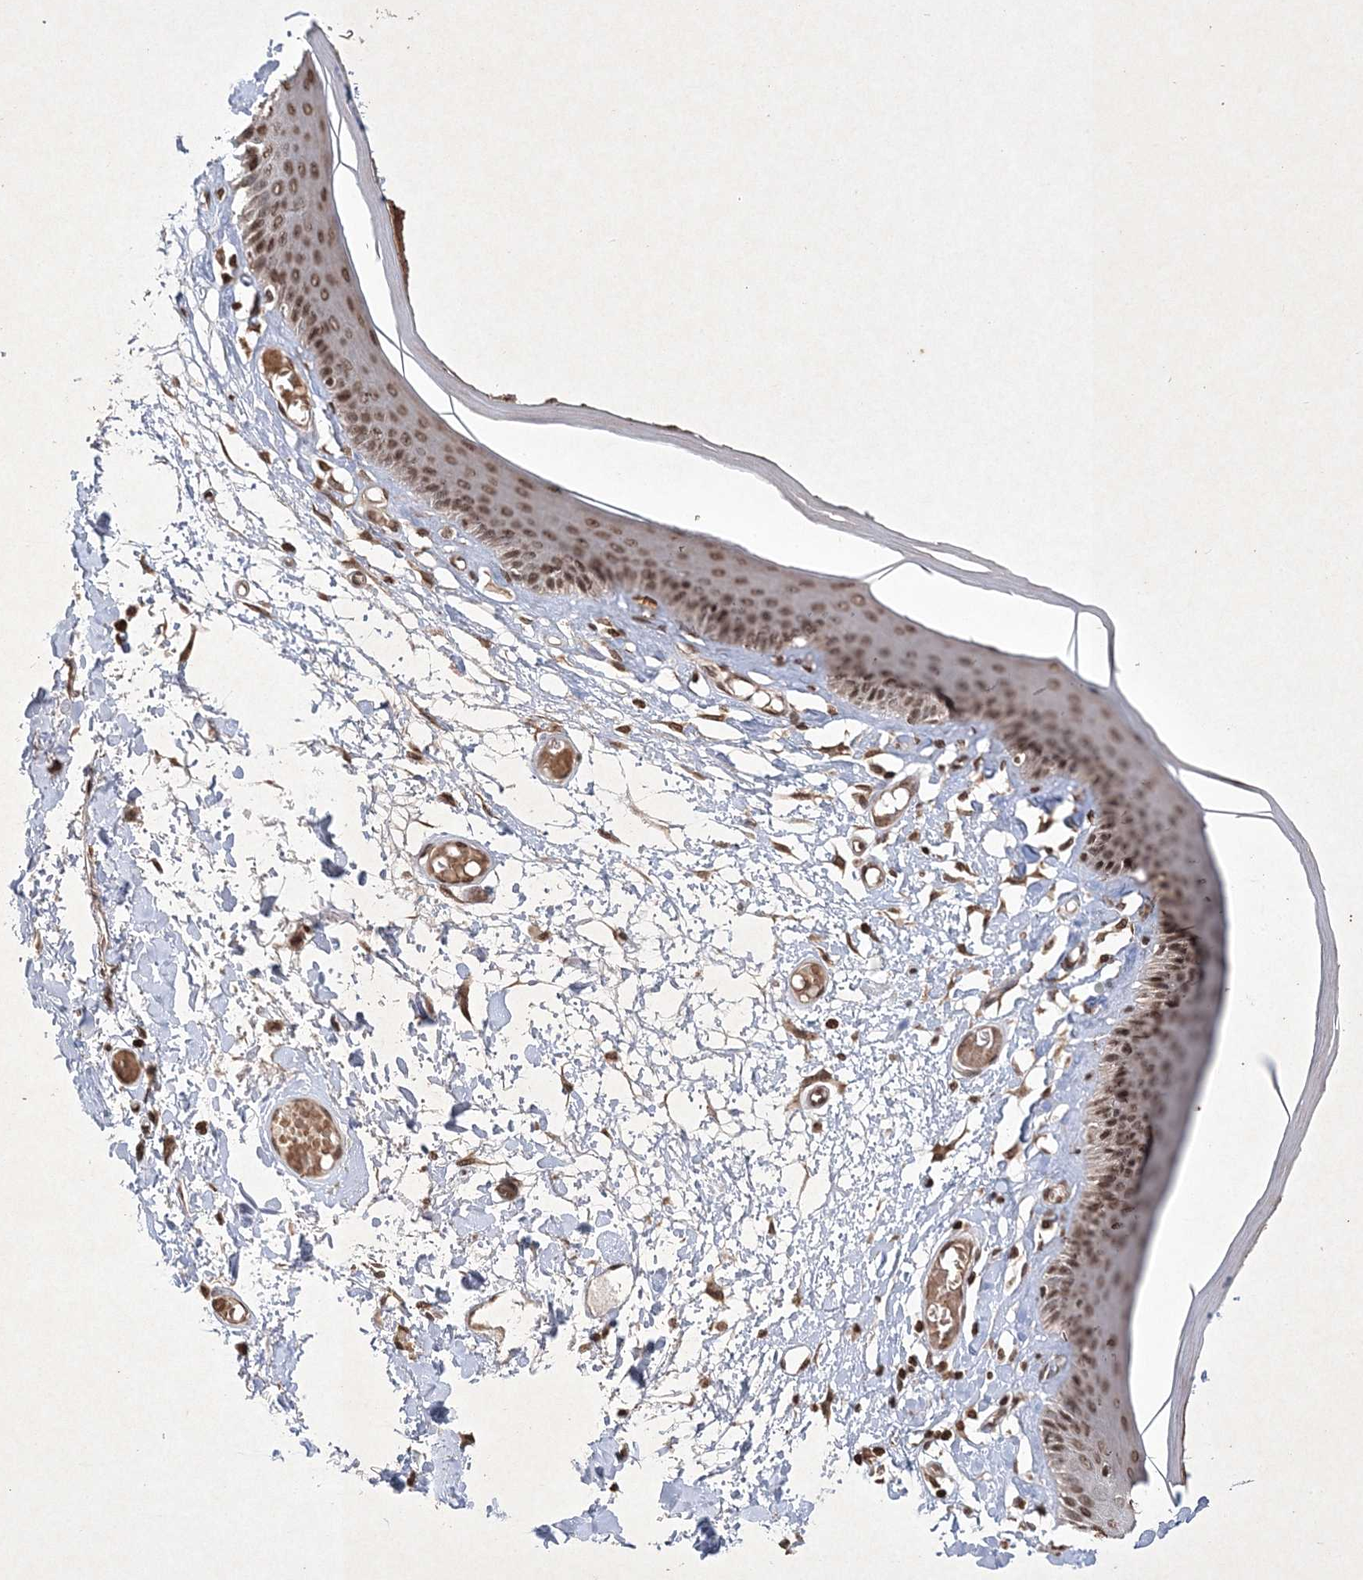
{"staining": {"intensity": "moderate", "quantity": ">75%", "location": "nuclear"}, "tissue": "skin", "cell_type": "Epidermal cells", "image_type": "normal", "snomed": [{"axis": "morphology", "description": "Normal tissue, NOS"}, {"axis": "topography", "description": "Vulva"}], "caption": "Immunohistochemistry (IHC) image of normal skin: human skin stained using immunohistochemistry (IHC) exhibits medium levels of moderate protein expression localized specifically in the nuclear of epidermal cells, appearing as a nuclear brown color.", "gene": "NEDD9", "patient": {"sex": "female", "age": 73}}